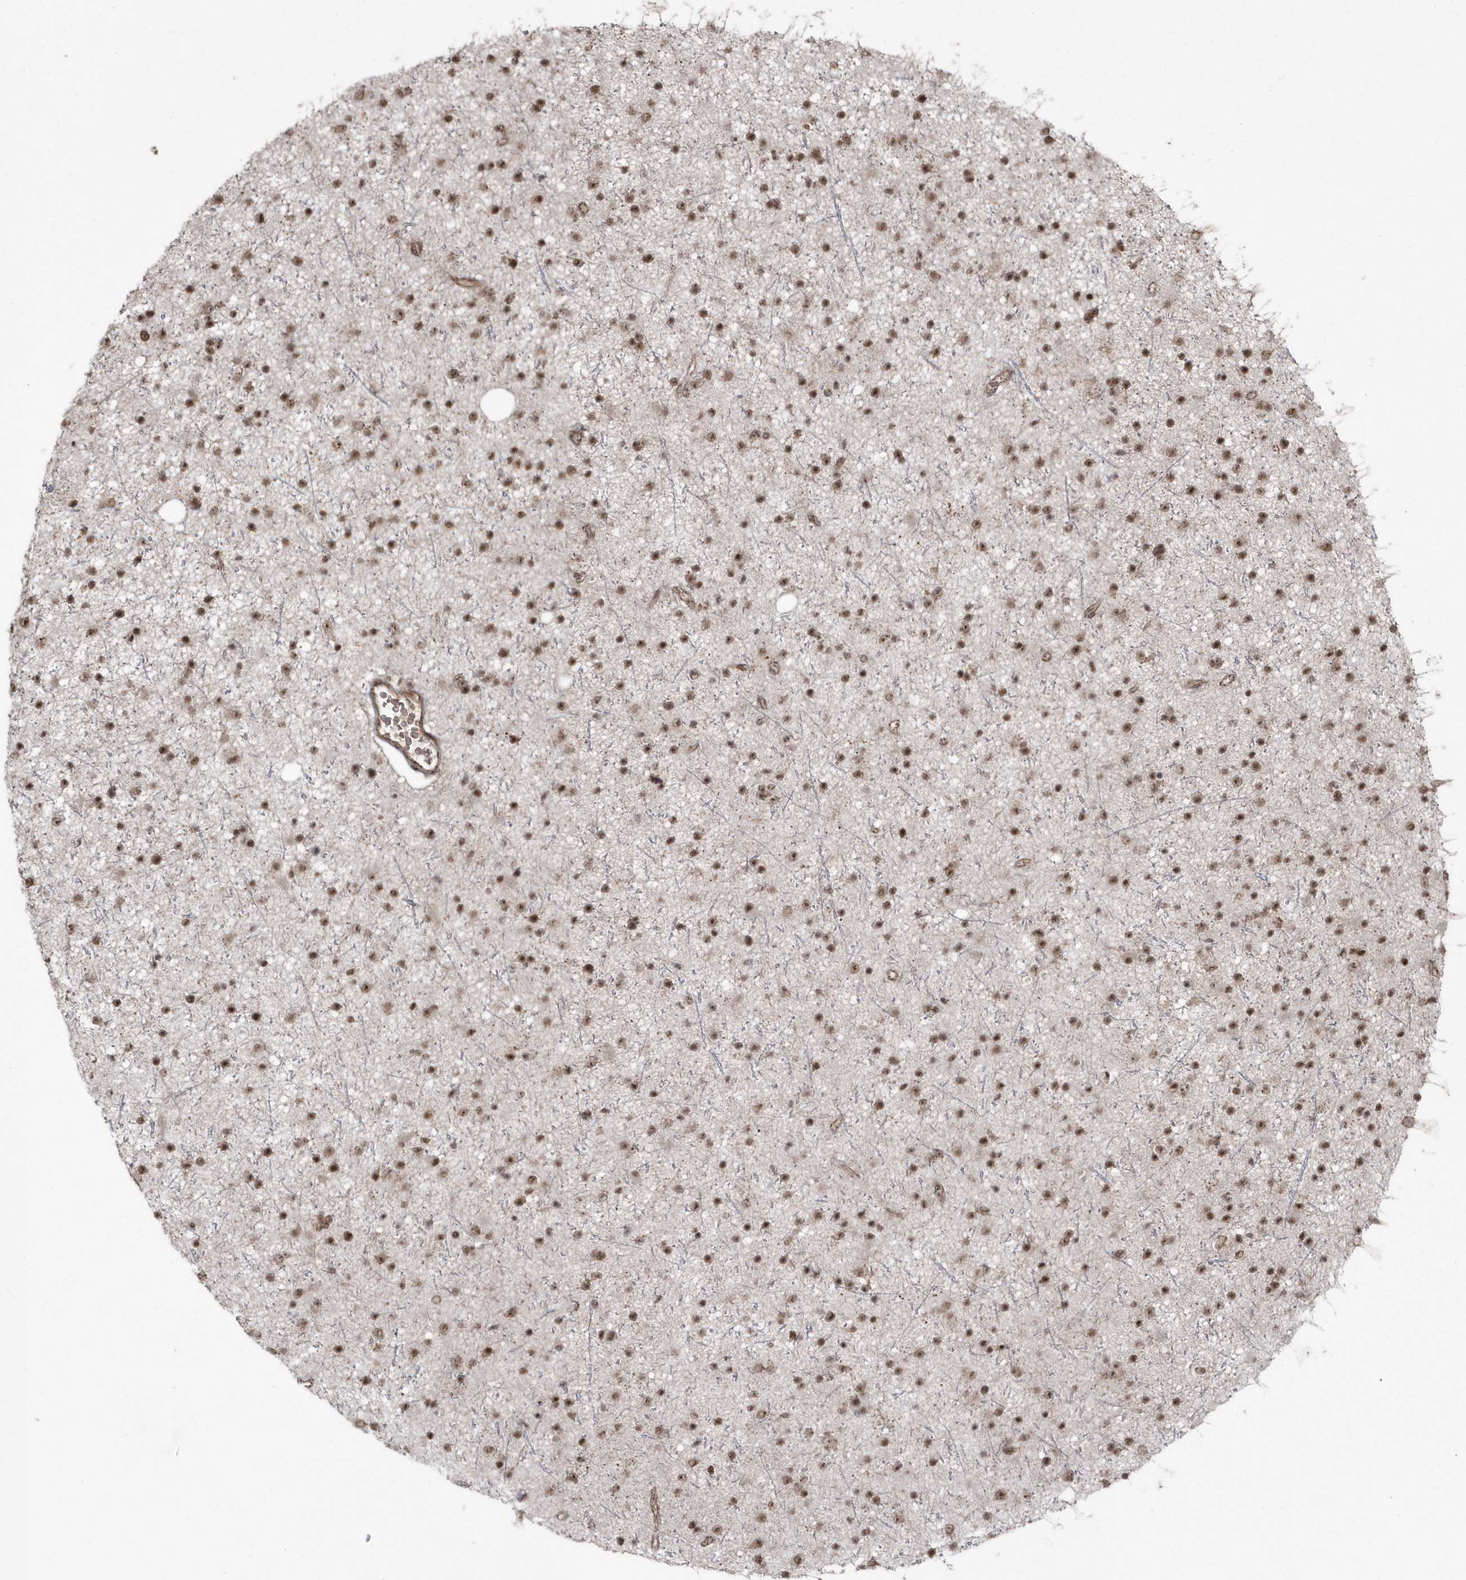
{"staining": {"intensity": "moderate", "quantity": ">75%", "location": "nuclear"}, "tissue": "glioma", "cell_type": "Tumor cells", "image_type": "cancer", "snomed": [{"axis": "morphology", "description": "Glioma, malignant, Low grade"}, {"axis": "topography", "description": "Cerebral cortex"}], "caption": "The histopathology image exhibits staining of low-grade glioma (malignant), revealing moderate nuclear protein staining (brown color) within tumor cells. Ihc stains the protein of interest in brown and the nuclei are stained blue.", "gene": "EPB41L4A", "patient": {"sex": "female", "age": 39}}